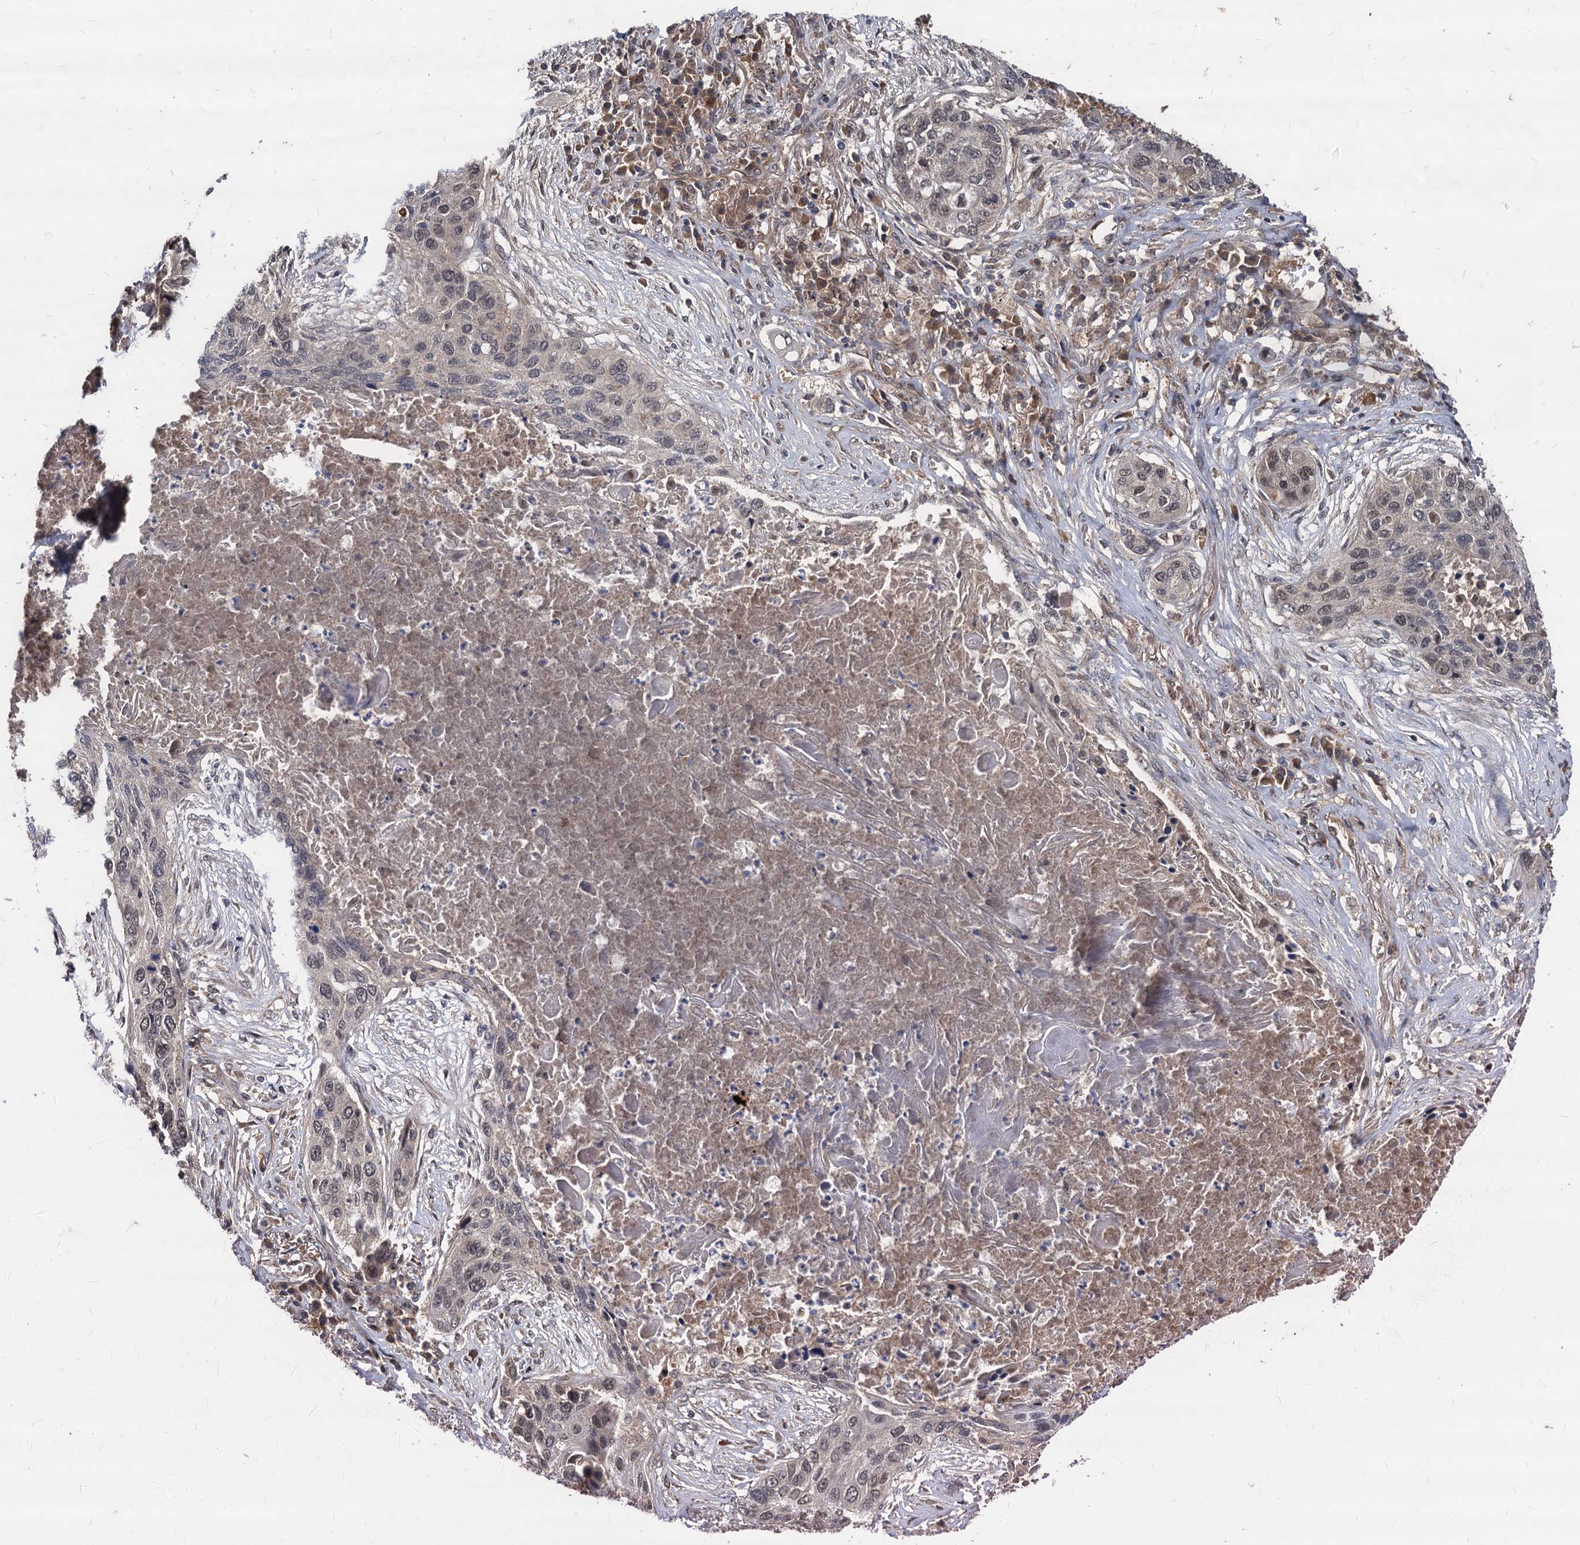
{"staining": {"intensity": "weak", "quantity": "<25%", "location": "nuclear"}, "tissue": "lung cancer", "cell_type": "Tumor cells", "image_type": "cancer", "snomed": [{"axis": "morphology", "description": "Squamous cell carcinoma, NOS"}, {"axis": "topography", "description": "Lung"}], "caption": "Squamous cell carcinoma (lung) was stained to show a protein in brown. There is no significant expression in tumor cells.", "gene": "PSMD4", "patient": {"sex": "female", "age": 63}}